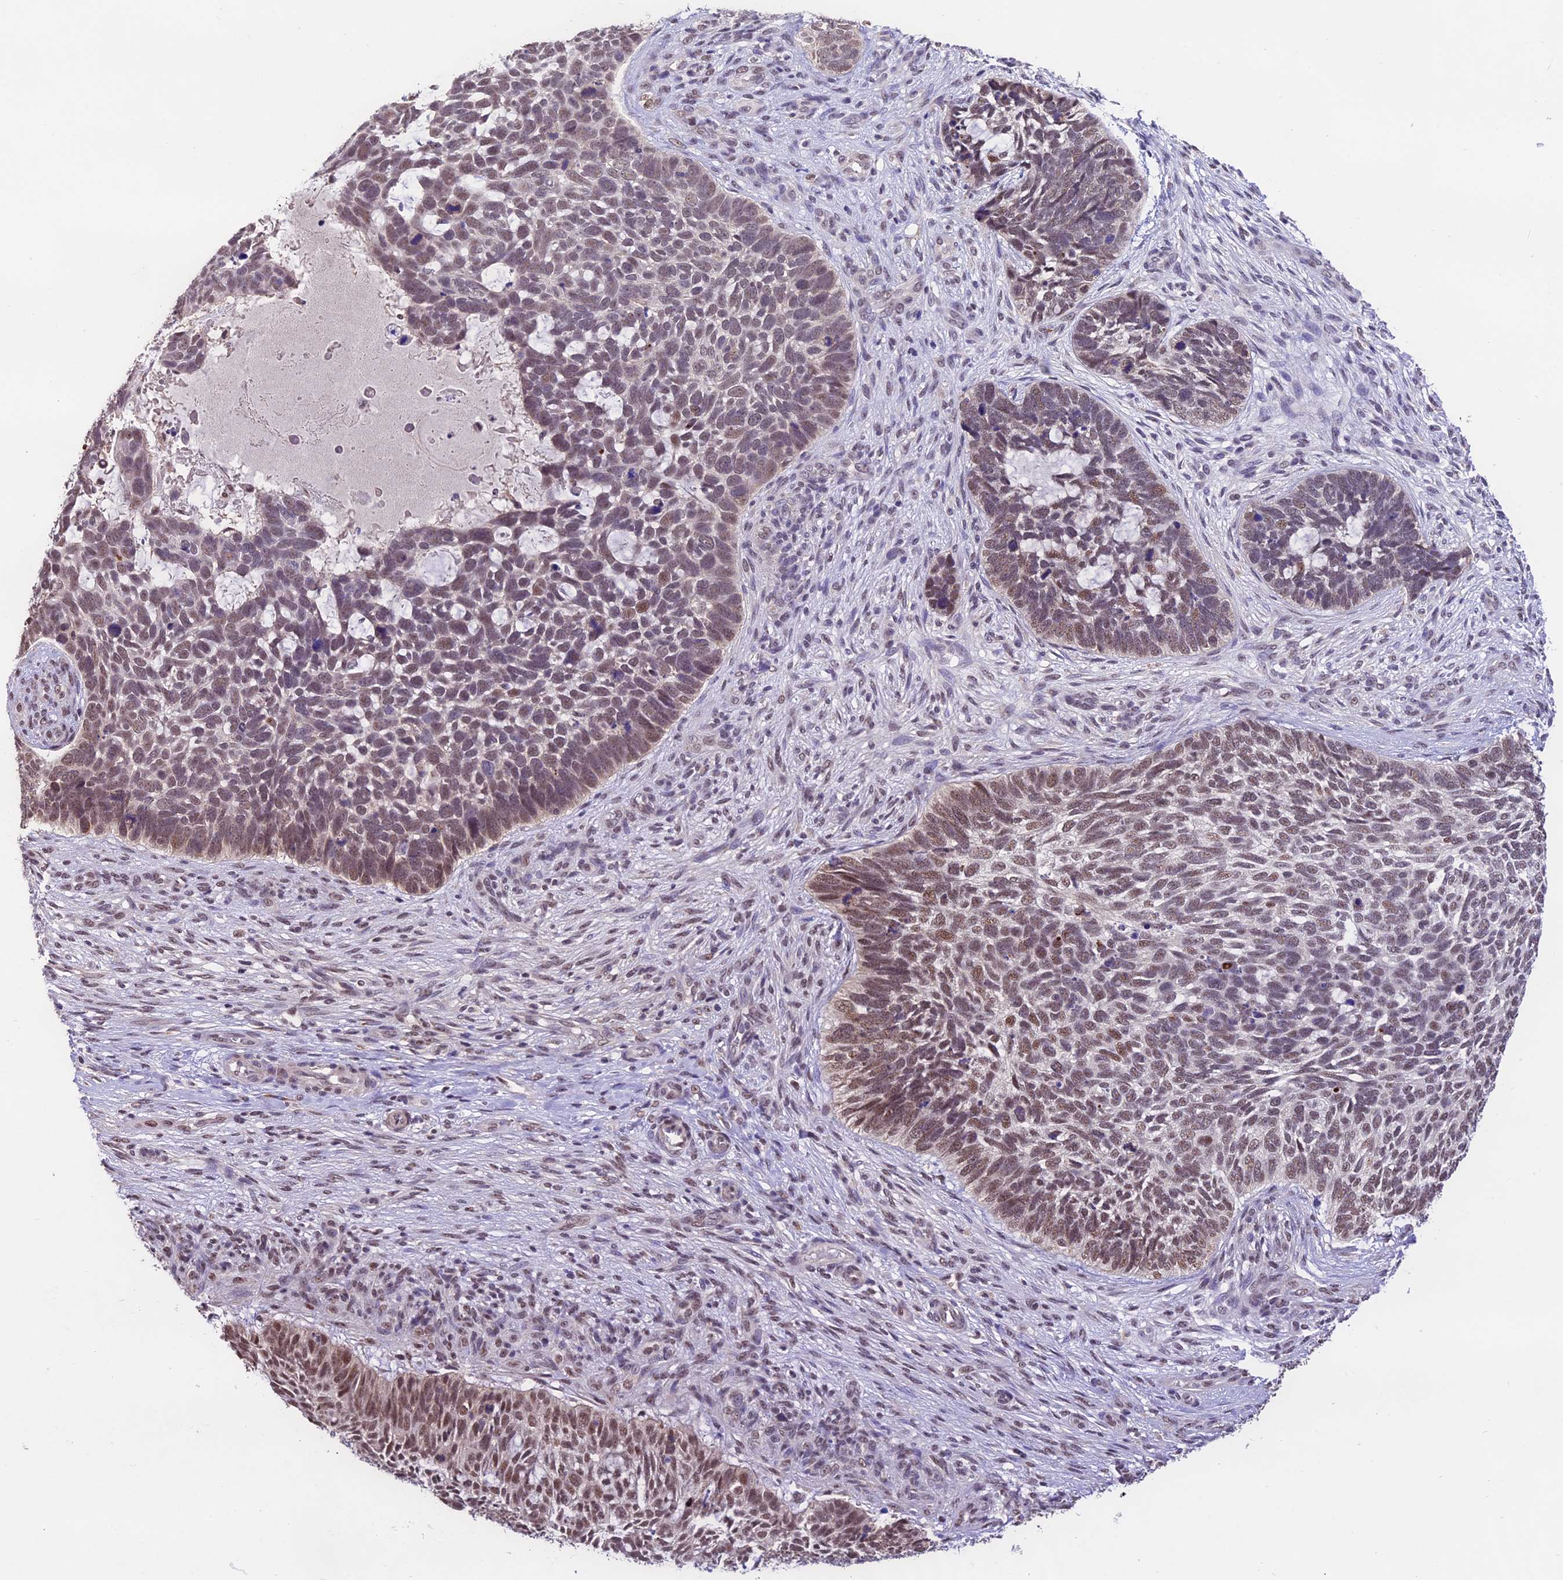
{"staining": {"intensity": "moderate", "quantity": ">75%", "location": "nuclear"}, "tissue": "skin cancer", "cell_type": "Tumor cells", "image_type": "cancer", "snomed": [{"axis": "morphology", "description": "Basal cell carcinoma"}, {"axis": "topography", "description": "Skin"}], "caption": "Basal cell carcinoma (skin) stained with a brown dye displays moderate nuclear positive positivity in about >75% of tumor cells.", "gene": "CARS2", "patient": {"sex": "male", "age": 88}}